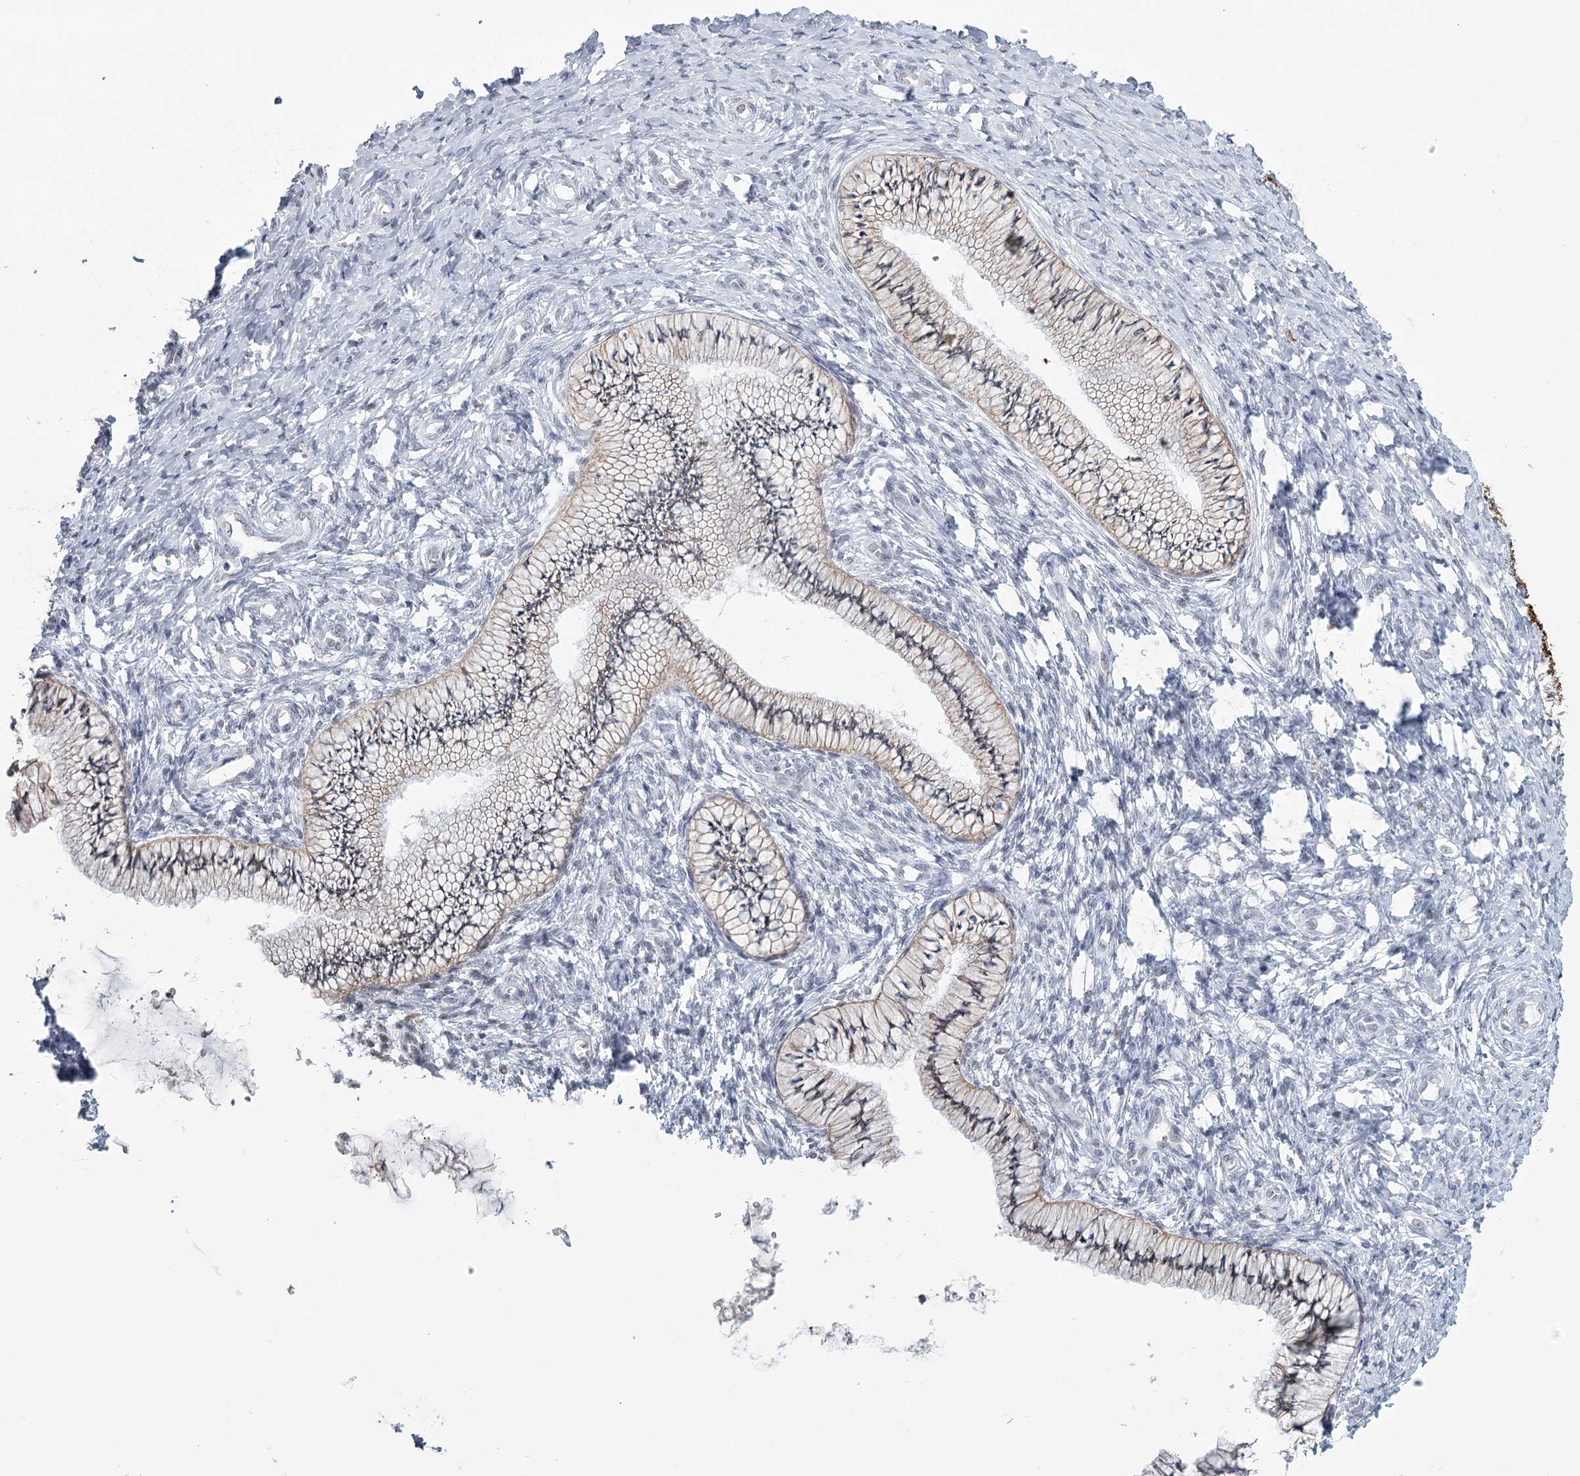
{"staining": {"intensity": "weak", "quantity": "25%-75%", "location": "cytoplasmic/membranous"}, "tissue": "cervix", "cell_type": "Glandular cells", "image_type": "normal", "snomed": [{"axis": "morphology", "description": "Normal tissue, NOS"}, {"axis": "topography", "description": "Cervix"}], "caption": "Immunohistochemical staining of benign human cervix displays 25%-75% levels of weak cytoplasmic/membranous protein staining in approximately 25%-75% of glandular cells. (brown staining indicates protein expression, while blue staining denotes nuclei).", "gene": "TMEM70", "patient": {"sex": "female", "age": 36}}